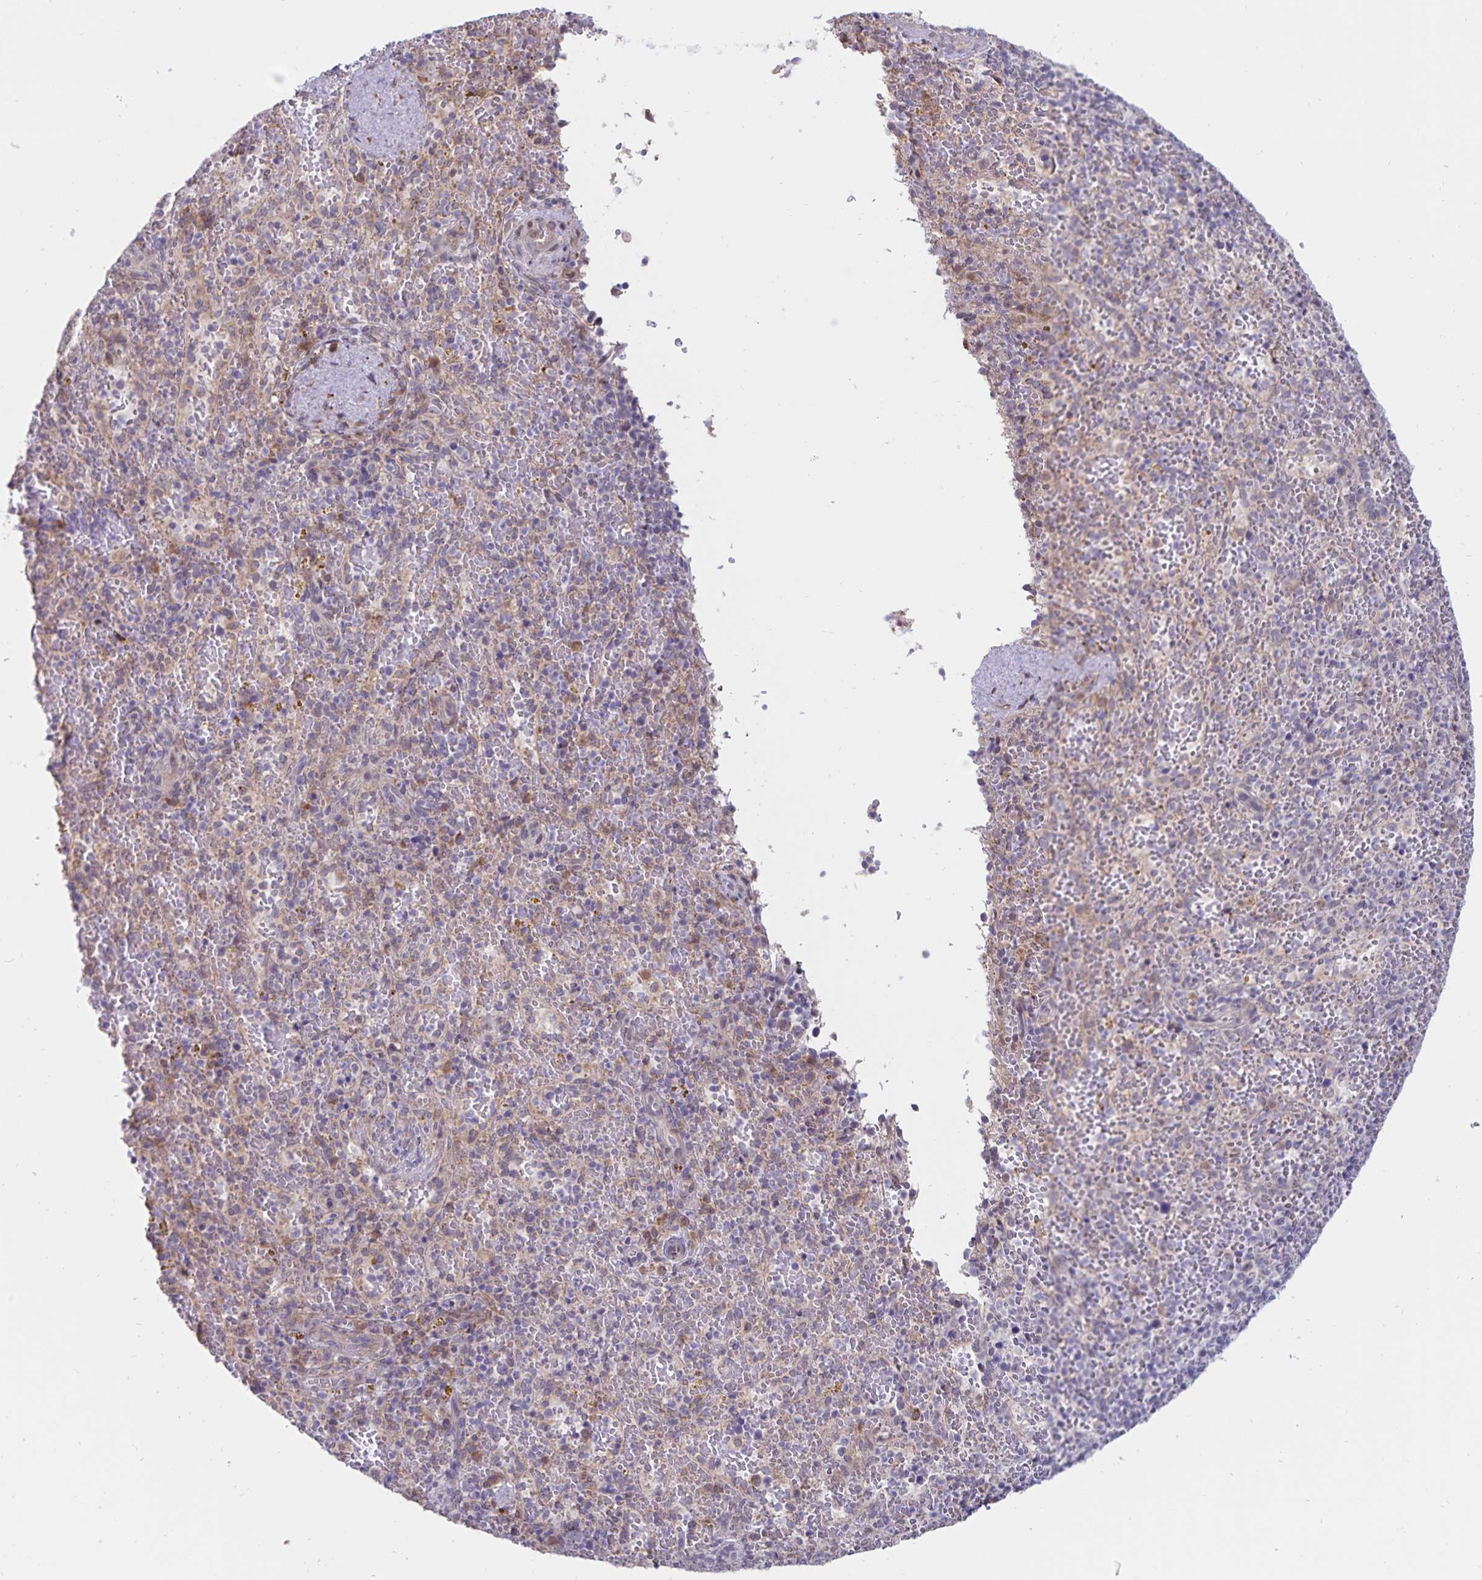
{"staining": {"intensity": "negative", "quantity": "none", "location": "none"}, "tissue": "spleen", "cell_type": "Cells in red pulp", "image_type": "normal", "snomed": [{"axis": "morphology", "description": "Normal tissue, NOS"}, {"axis": "topography", "description": "Spleen"}], "caption": "Unremarkable spleen was stained to show a protein in brown. There is no significant expression in cells in red pulp. The staining is performed using DAB brown chromogen with nuclei counter-stained in using hematoxylin.", "gene": "ATP2A2", "patient": {"sex": "female", "age": 50}}